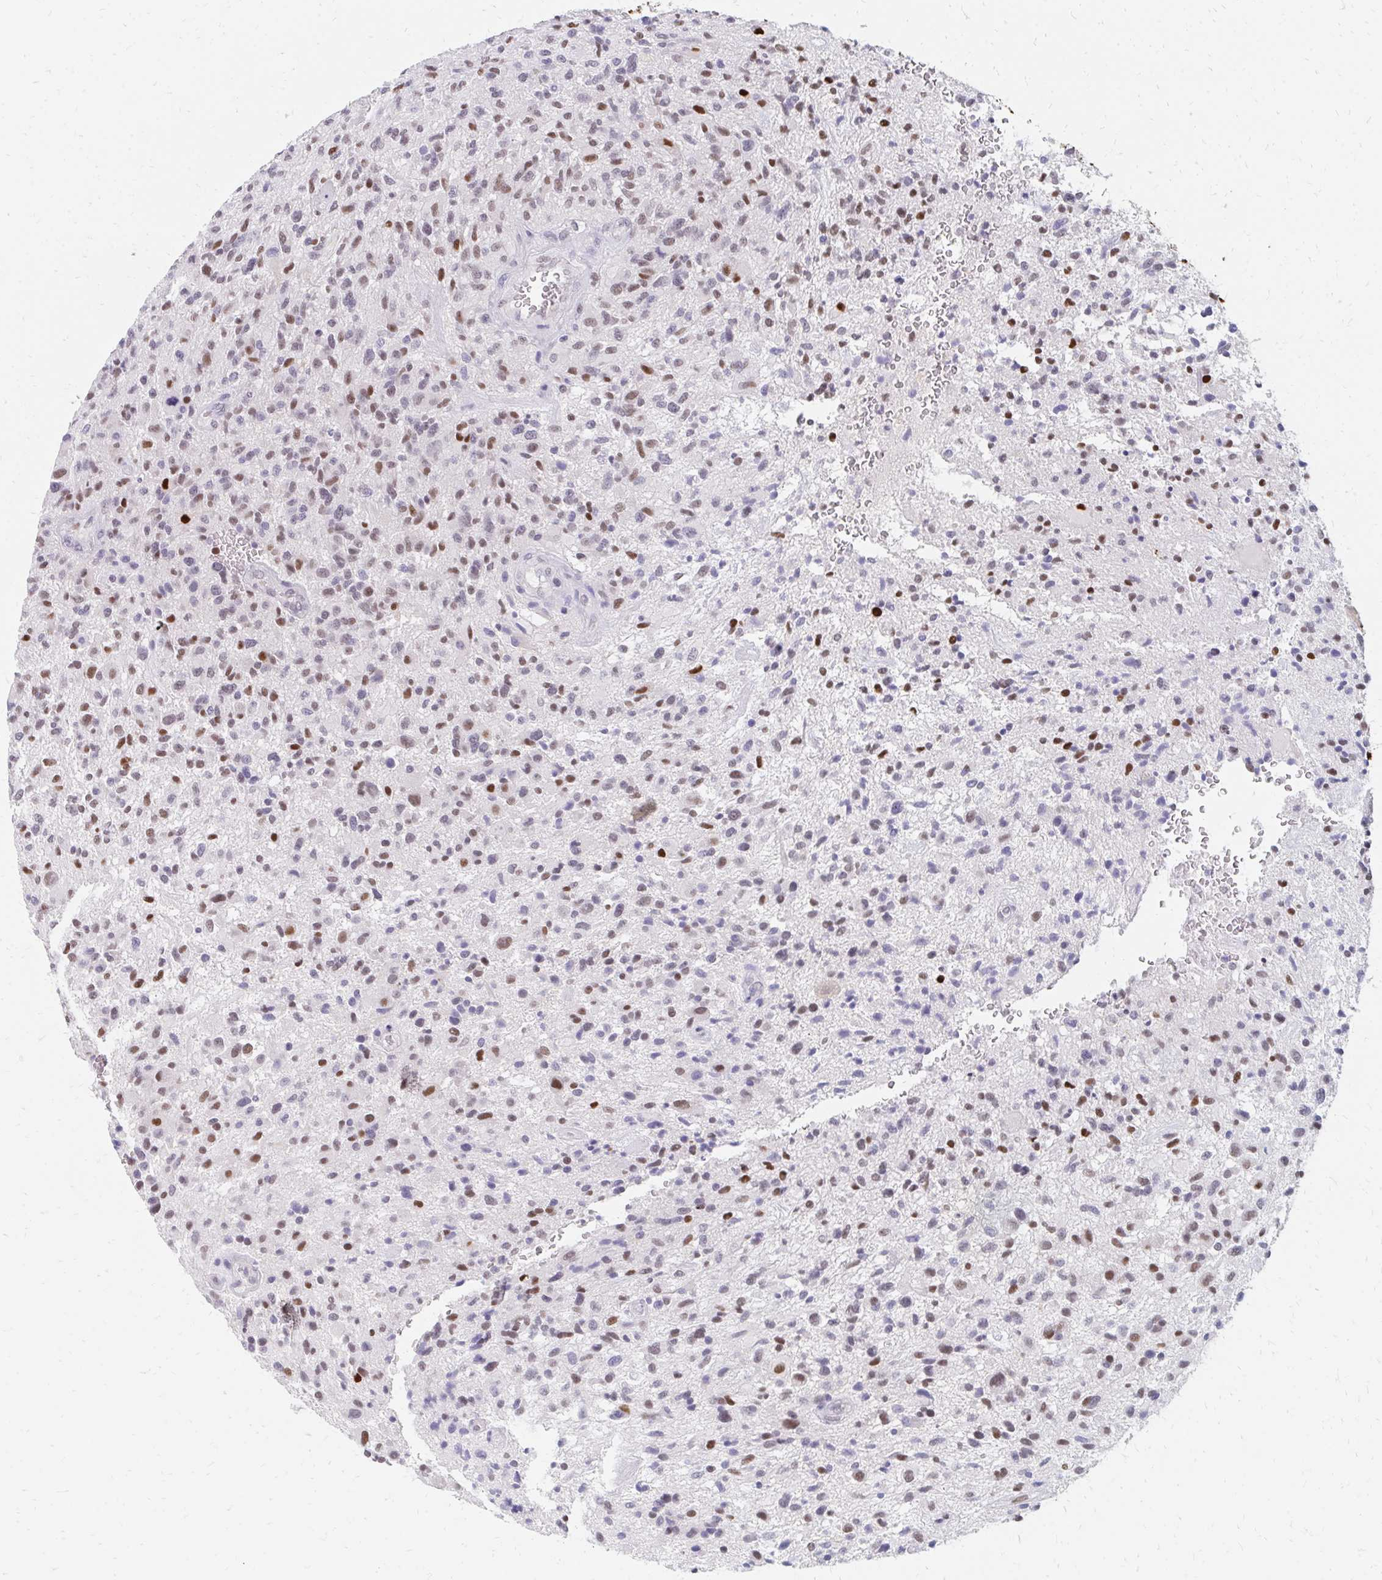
{"staining": {"intensity": "moderate", "quantity": "25%-75%", "location": "nuclear"}, "tissue": "glioma", "cell_type": "Tumor cells", "image_type": "cancer", "snomed": [{"axis": "morphology", "description": "Glioma, malignant, High grade"}, {"axis": "topography", "description": "Brain"}], "caption": "High-magnification brightfield microscopy of high-grade glioma (malignant) stained with DAB (brown) and counterstained with hematoxylin (blue). tumor cells exhibit moderate nuclear positivity is identified in about25%-75% of cells. (brown staining indicates protein expression, while blue staining denotes nuclei).", "gene": "PLK3", "patient": {"sex": "male", "age": 47}}